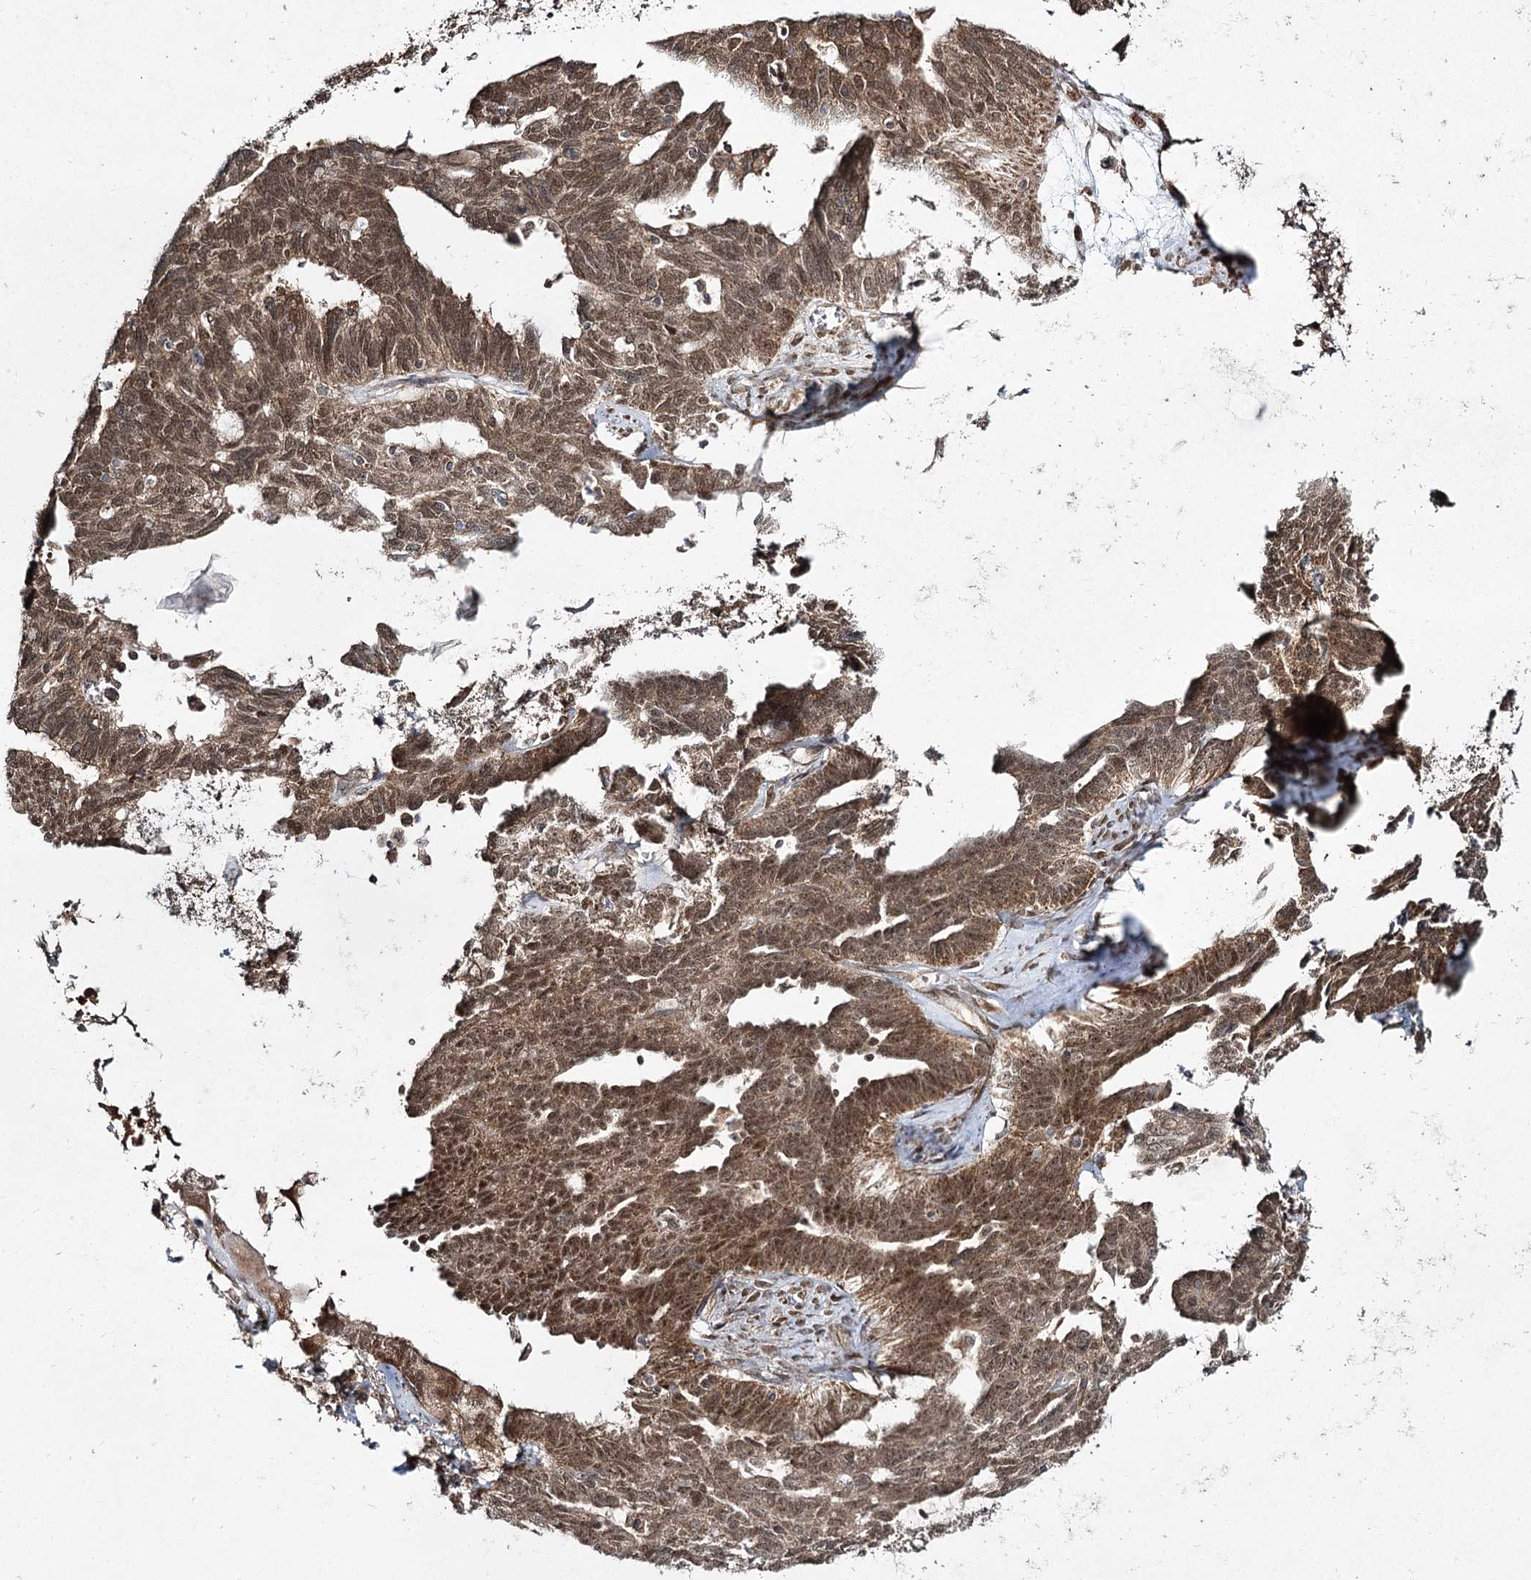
{"staining": {"intensity": "moderate", "quantity": ">75%", "location": "cytoplasmic/membranous,nuclear"}, "tissue": "ovarian cancer", "cell_type": "Tumor cells", "image_type": "cancer", "snomed": [{"axis": "morphology", "description": "Cystadenocarcinoma, serous, NOS"}, {"axis": "topography", "description": "Ovary"}], "caption": "IHC histopathology image of ovarian cancer stained for a protein (brown), which shows medium levels of moderate cytoplasmic/membranous and nuclear positivity in about >75% of tumor cells.", "gene": "TRNT1", "patient": {"sex": "female", "age": 79}}